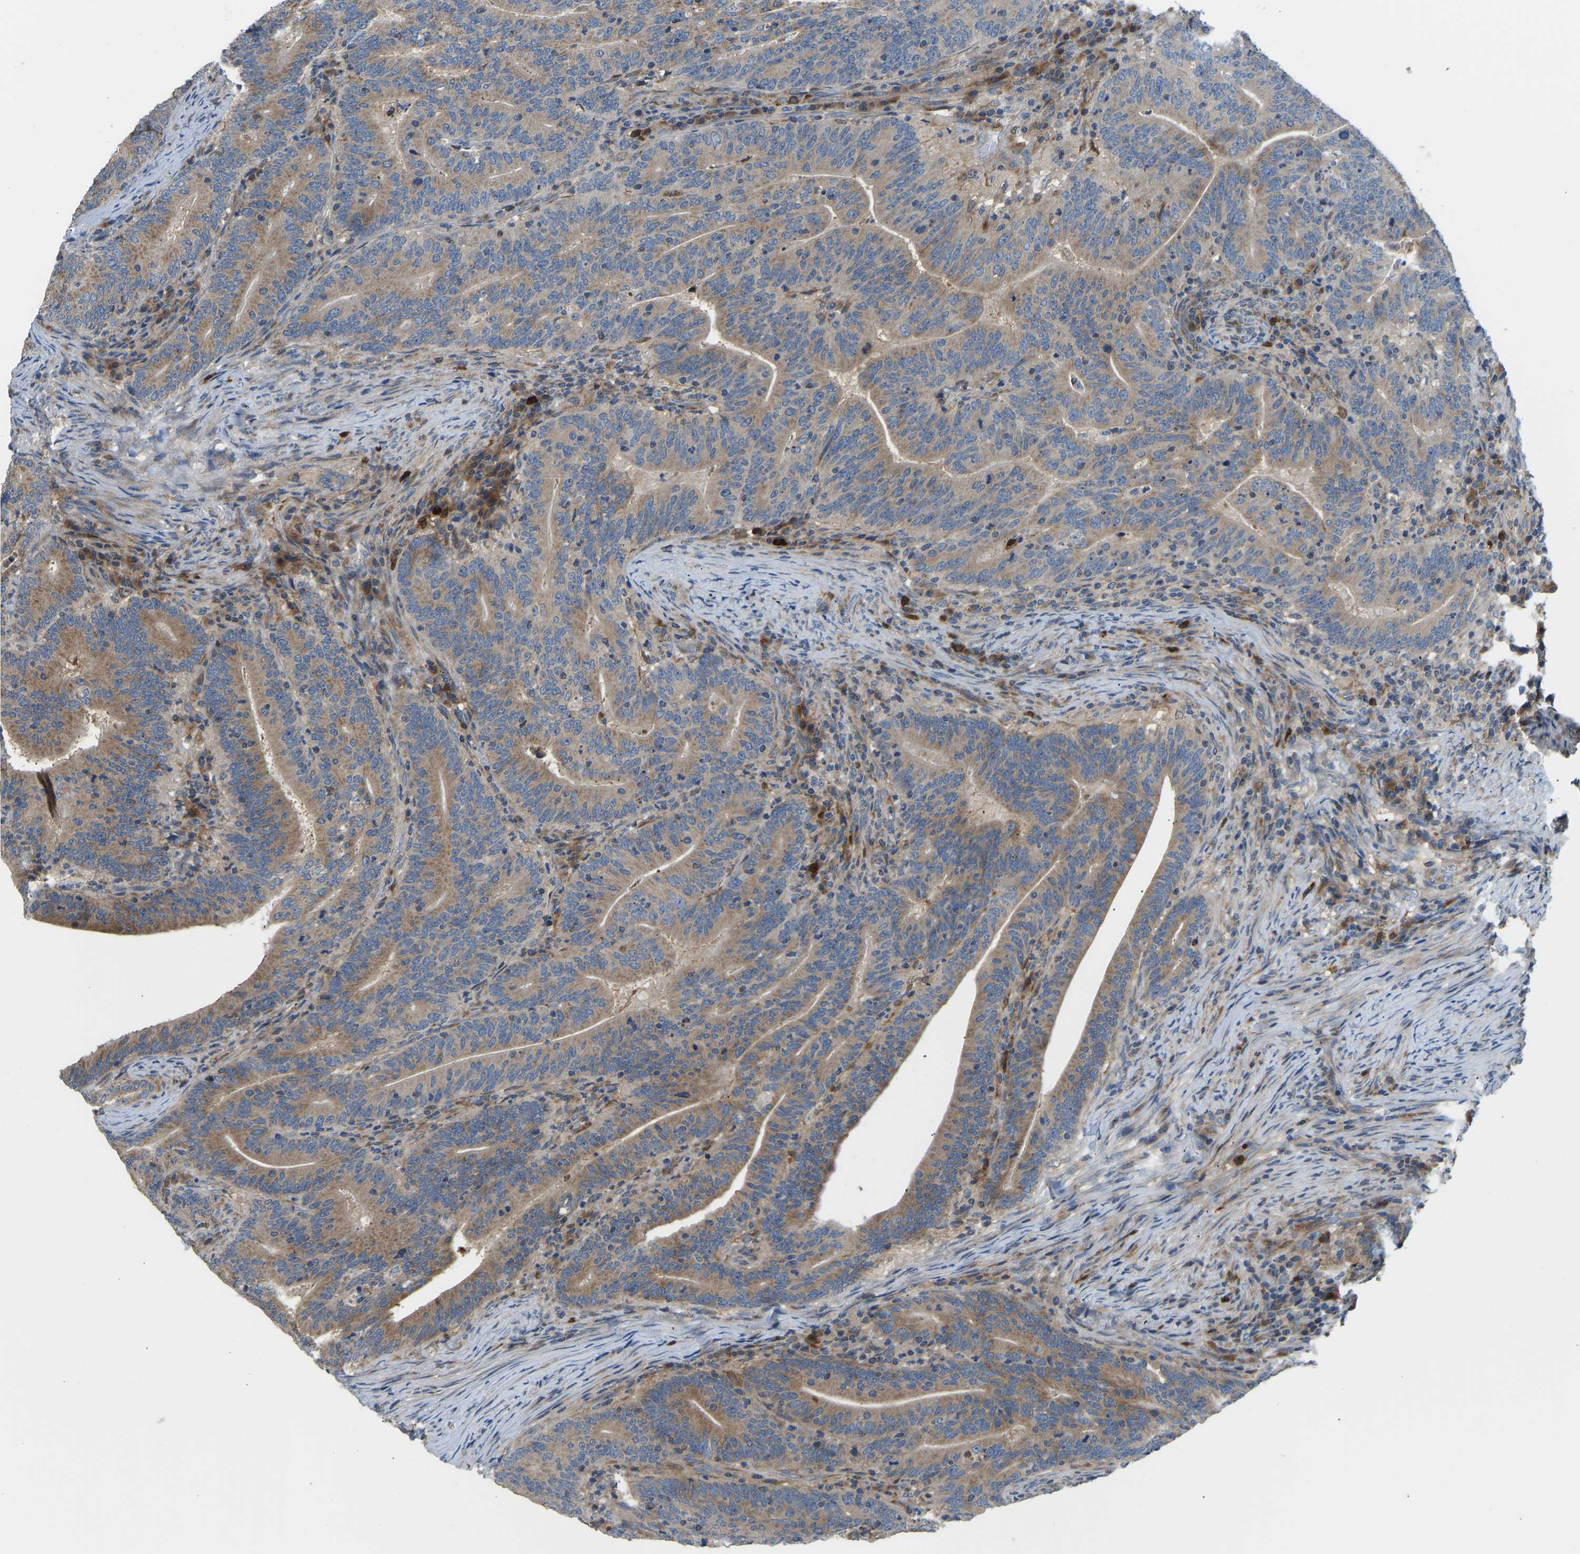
{"staining": {"intensity": "moderate", "quantity": ">75%", "location": "cytoplasmic/membranous"}, "tissue": "colorectal cancer", "cell_type": "Tumor cells", "image_type": "cancer", "snomed": [{"axis": "morphology", "description": "Adenocarcinoma, NOS"}, {"axis": "topography", "description": "Colon"}], "caption": "Immunohistochemical staining of adenocarcinoma (colorectal) demonstrates medium levels of moderate cytoplasmic/membranous expression in approximately >75% of tumor cells. (brown staining indicates protein expression, while blue staining denotes nuclei).", "gene": "RBP1", "patient": {"sex": "female", "age": 66}}